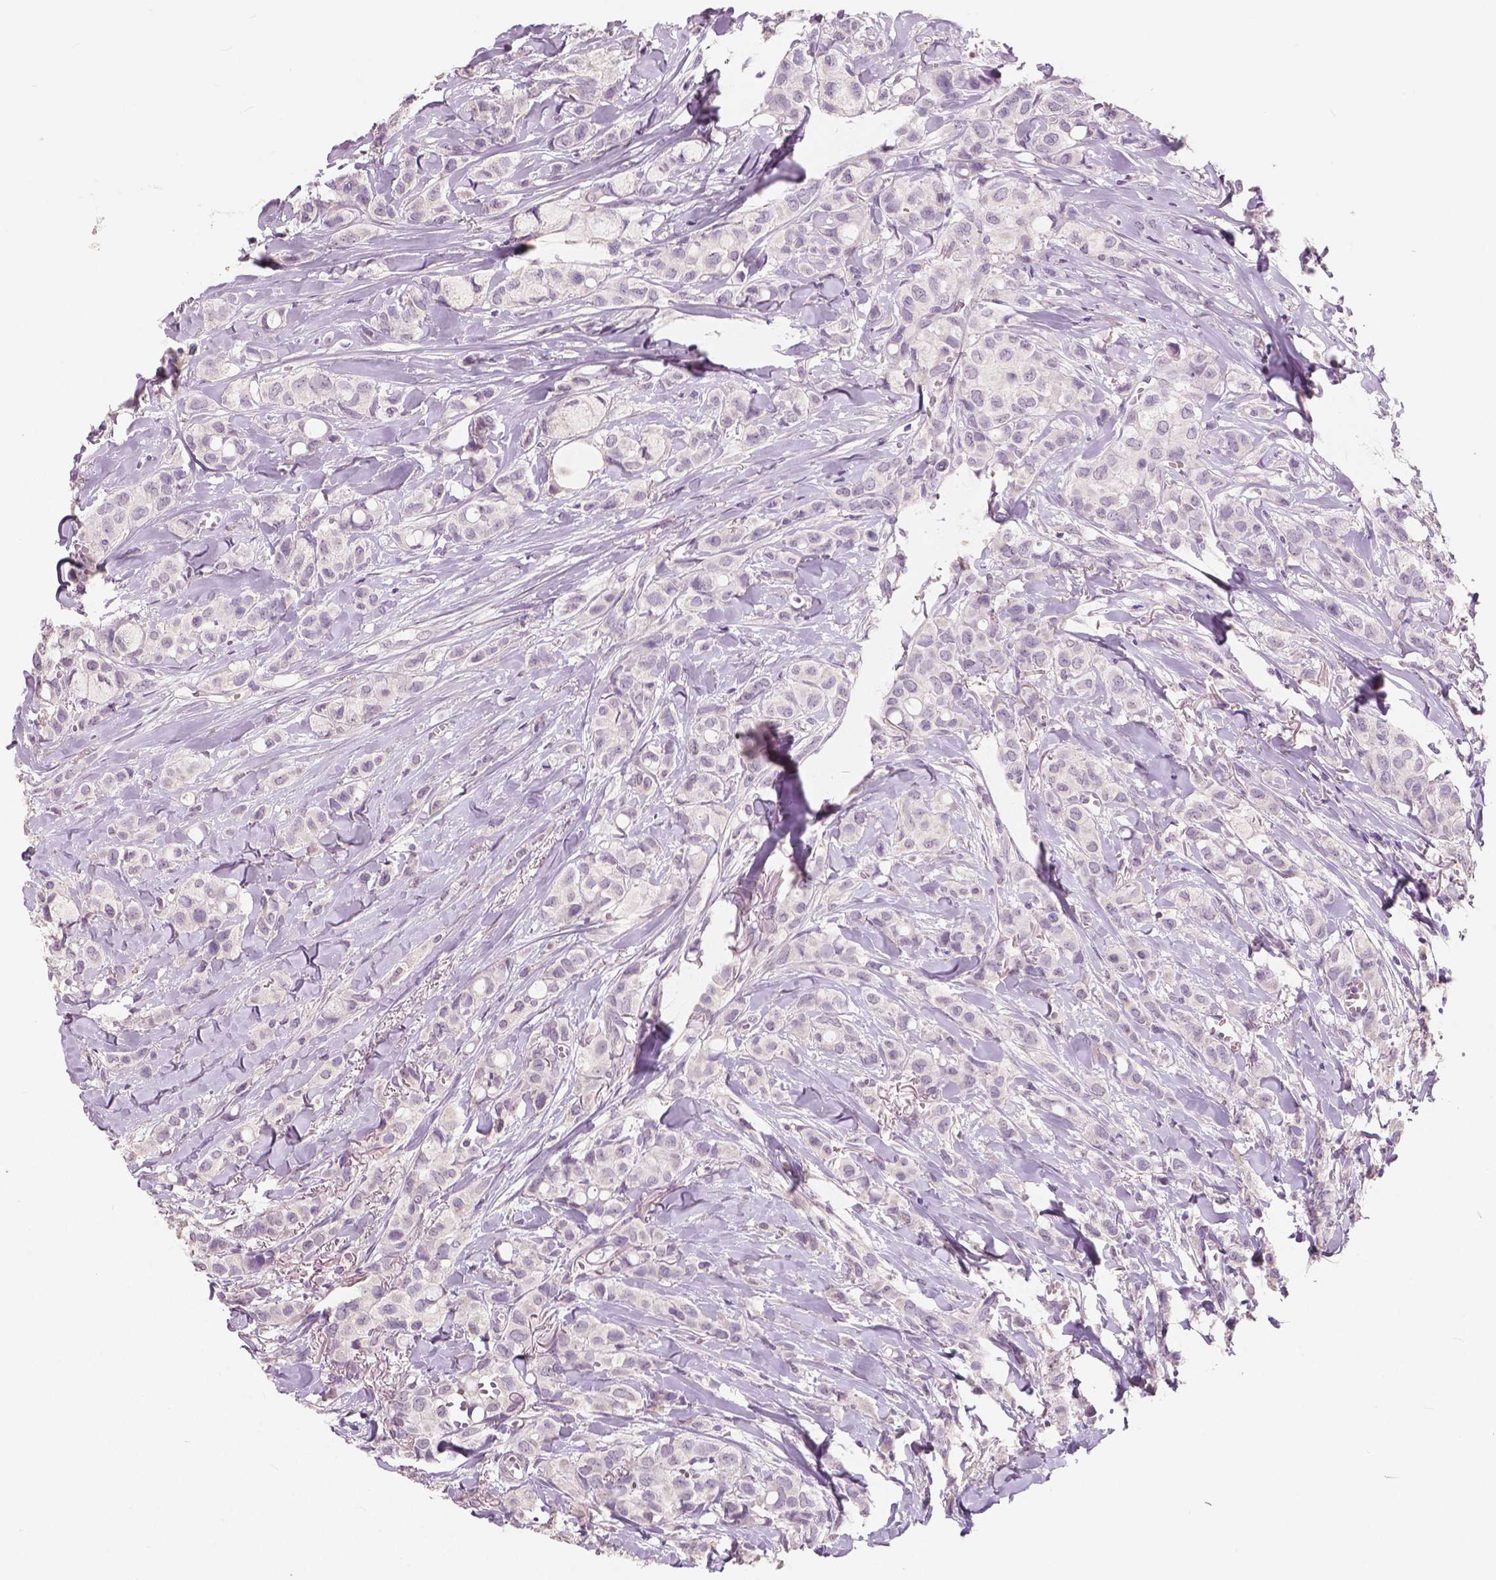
{"staining": {"intensity": "negative", "quantity": "none", "location": "none"}, "tissue": "breast cancer", "cell_type": "Tumor cells", "image_type": "cancer", "snomed": [{"axis": "morphology", "description": "Duct carcinoma"}, {"axis": "topography", "description": "Breast"}], "caption": "Immunohistochemical staining of breast invasive ductal carcinoma demonstrates no significant staining in tumor cells.", "gene": "NECAB1", "patient": {"sex": "female", "age": 85}}